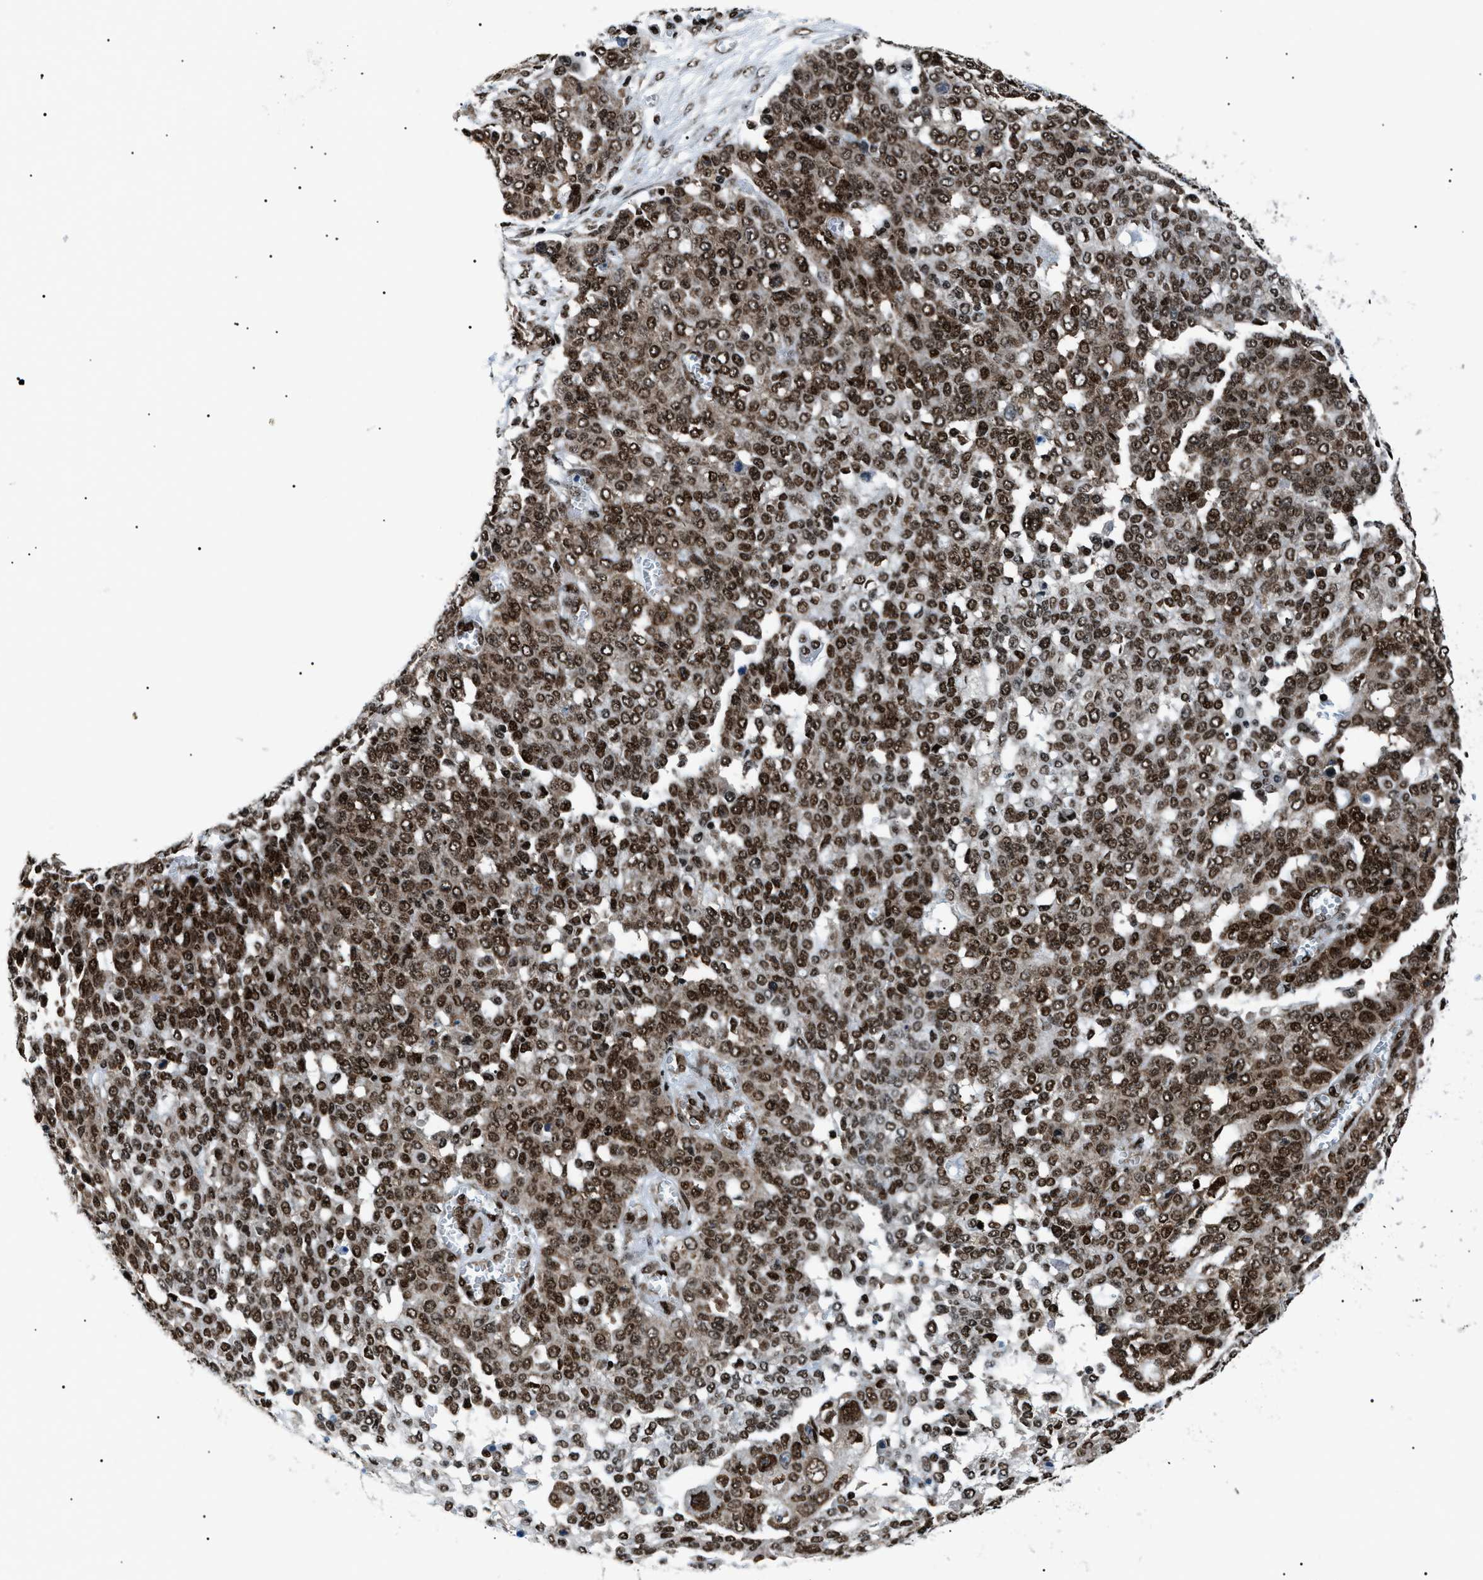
{"staining": {"intensity": "strong", "quantity": ">75%", "location": "nuclear"}, "tissue": "ovarian cancer", "cell_type": "Tumor cells", "image_type": "cancer", "snomed": [{"axis": "morphology", "description": "Cystadenocarcinoma, serous, NOS"}, {"axis": "topography", "description": "Soft tissue"}, {"axis": "topography", "description": "Ovary"}], "caption": "Ovarian cancer (serous cystadenocarcinoma) stained with DAB (3,3'-diaminobenzidine) immunohistochemistry shows high levels of strong nuclear expression in approximately >75% of tumor cells. The staining was performed using DAB (3,3'-diaminobenzidine), with brown indicating positive protein expression. Nuclei are stained blue with hematoxylin.", "gene": "HNRNPK", "patient": {"sex": "female", "age": 57}}